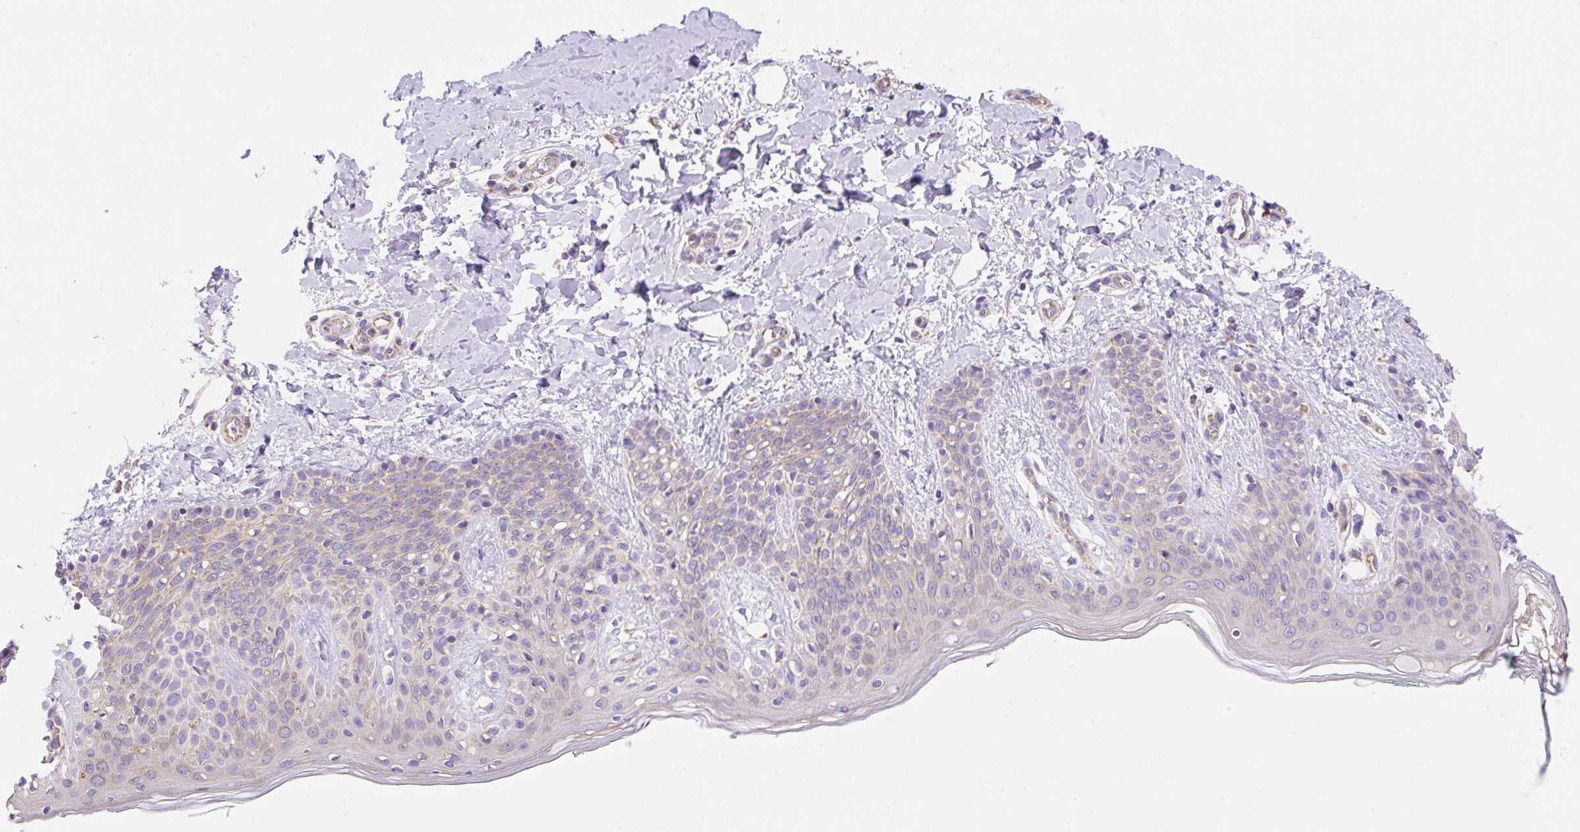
{"staining": {"intensity": "moderate", "quantity": "25%-75%", "location": "cytoplasmic/membranous"}, "tissue": "skin", "cell_type": "Fibroblasts", "image_type": "normal", "snomed": [{"axis": "morphology", "description": "Normal tissue, NOS"}, {"axis": "topography", "description": "Skin"}], "caption": "Fibroblasts reveal medium levels of moderate cytoplasmic/membranous staining in about 25%-75% of cells in unremarkable skin. (Stains: DAB in brown, nuclei in blue, Microscopy: brightfield microscopy at high magnification).", "gene": "ESAM", "patient": {"sex": "male", "age": 16}}